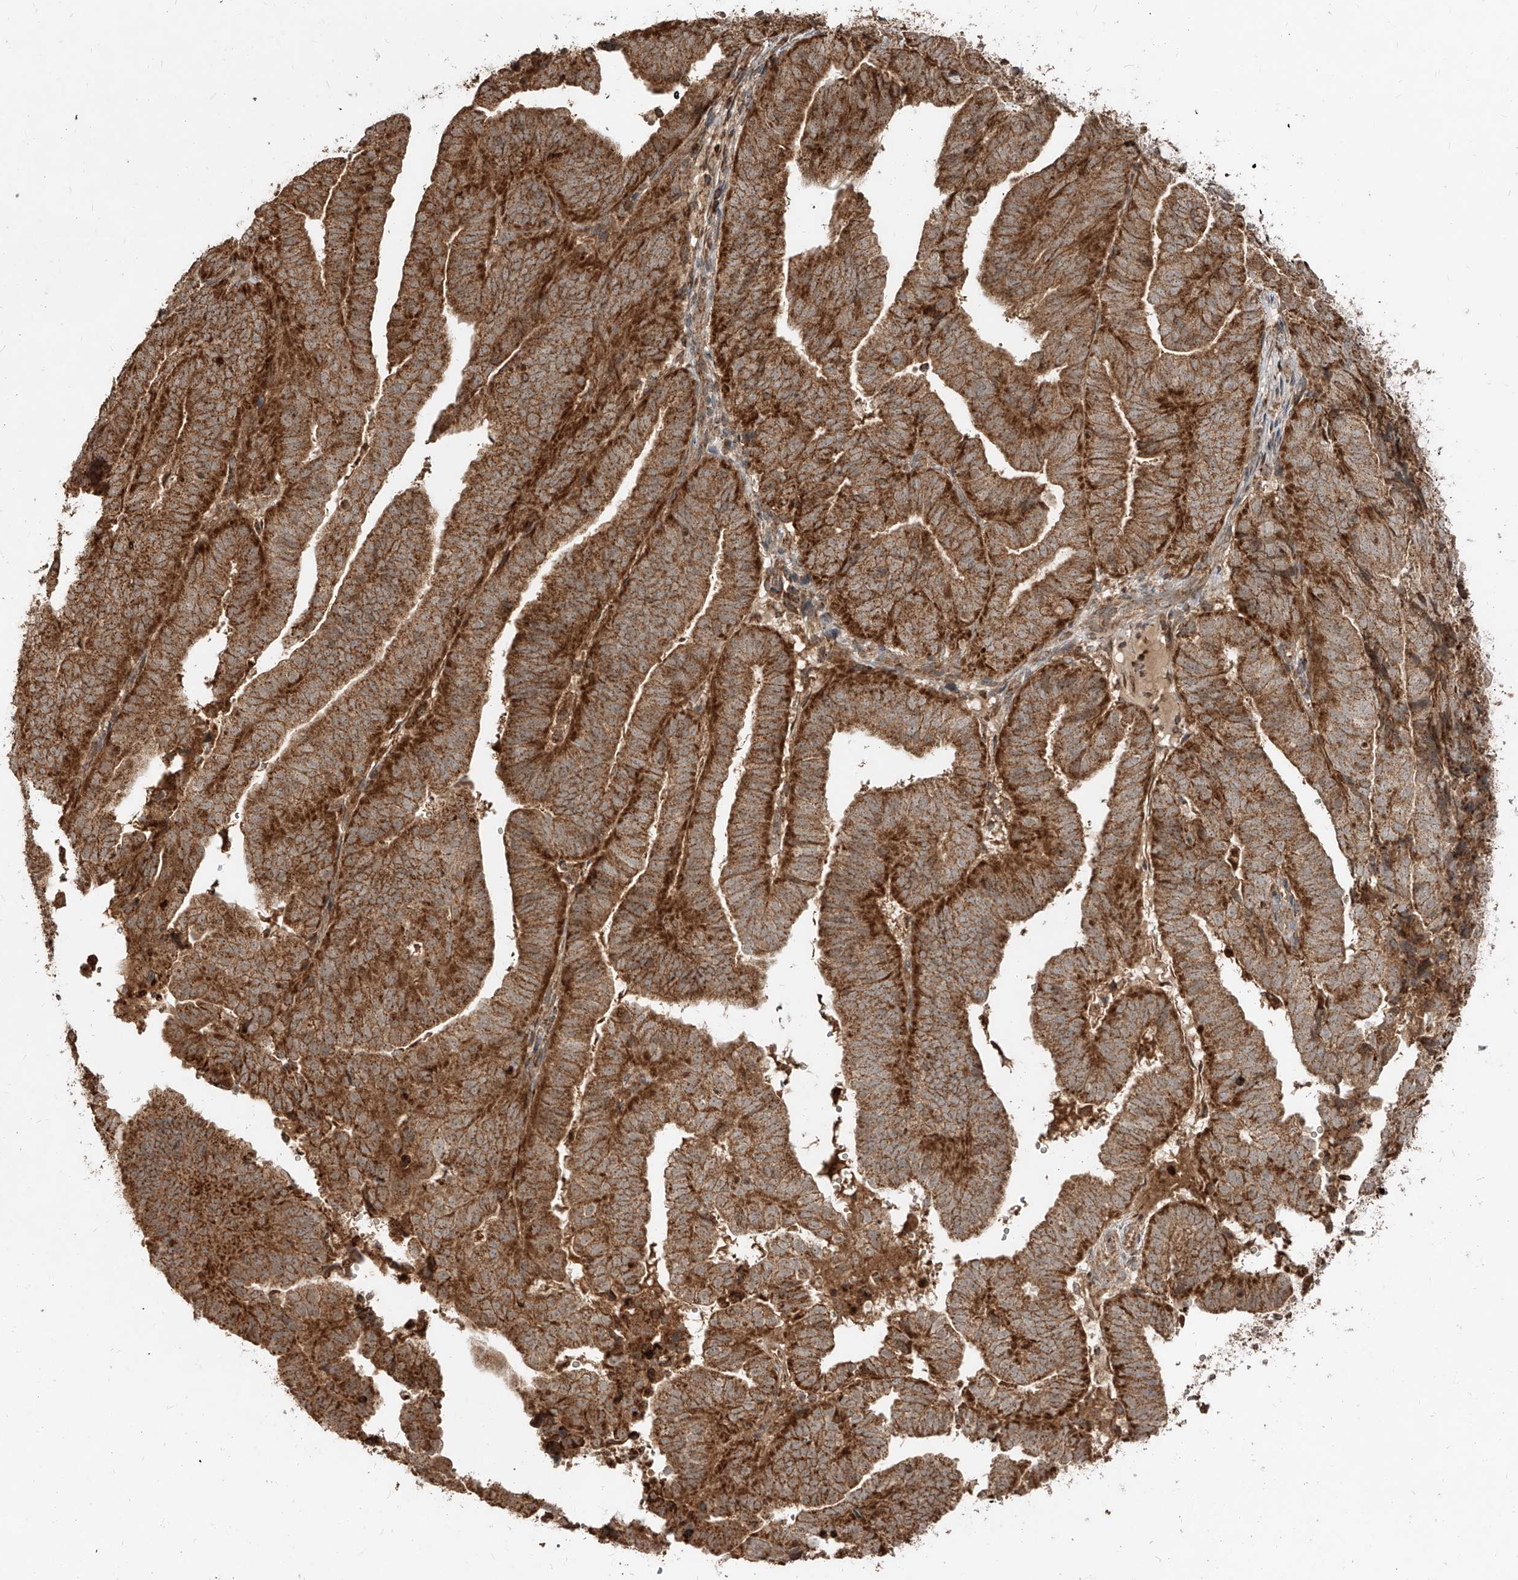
{"staining": {"intensity": "strong", "quantity": ">75%", "location": "cytoplasmic/membranous"}, "tissue": "endometrial cancer", "cell_type": "Tumor cells", "image_type": "cancer", "snomed": [{"axis": "morphology", "description": "Adenocarcinoma, NOS"}, {"axis": "topography", "description": "Uterus"}], "caption": "Immunohistochemistry (DAB (3,3'-diaminobenzidine)) staining of human endometrial cancer demonstrates strong cytoplasmic/membranous protein expression in about >75% of tumor cells.", "gene": "AIM2", "patient": {"sex": "female", "age": 77}}